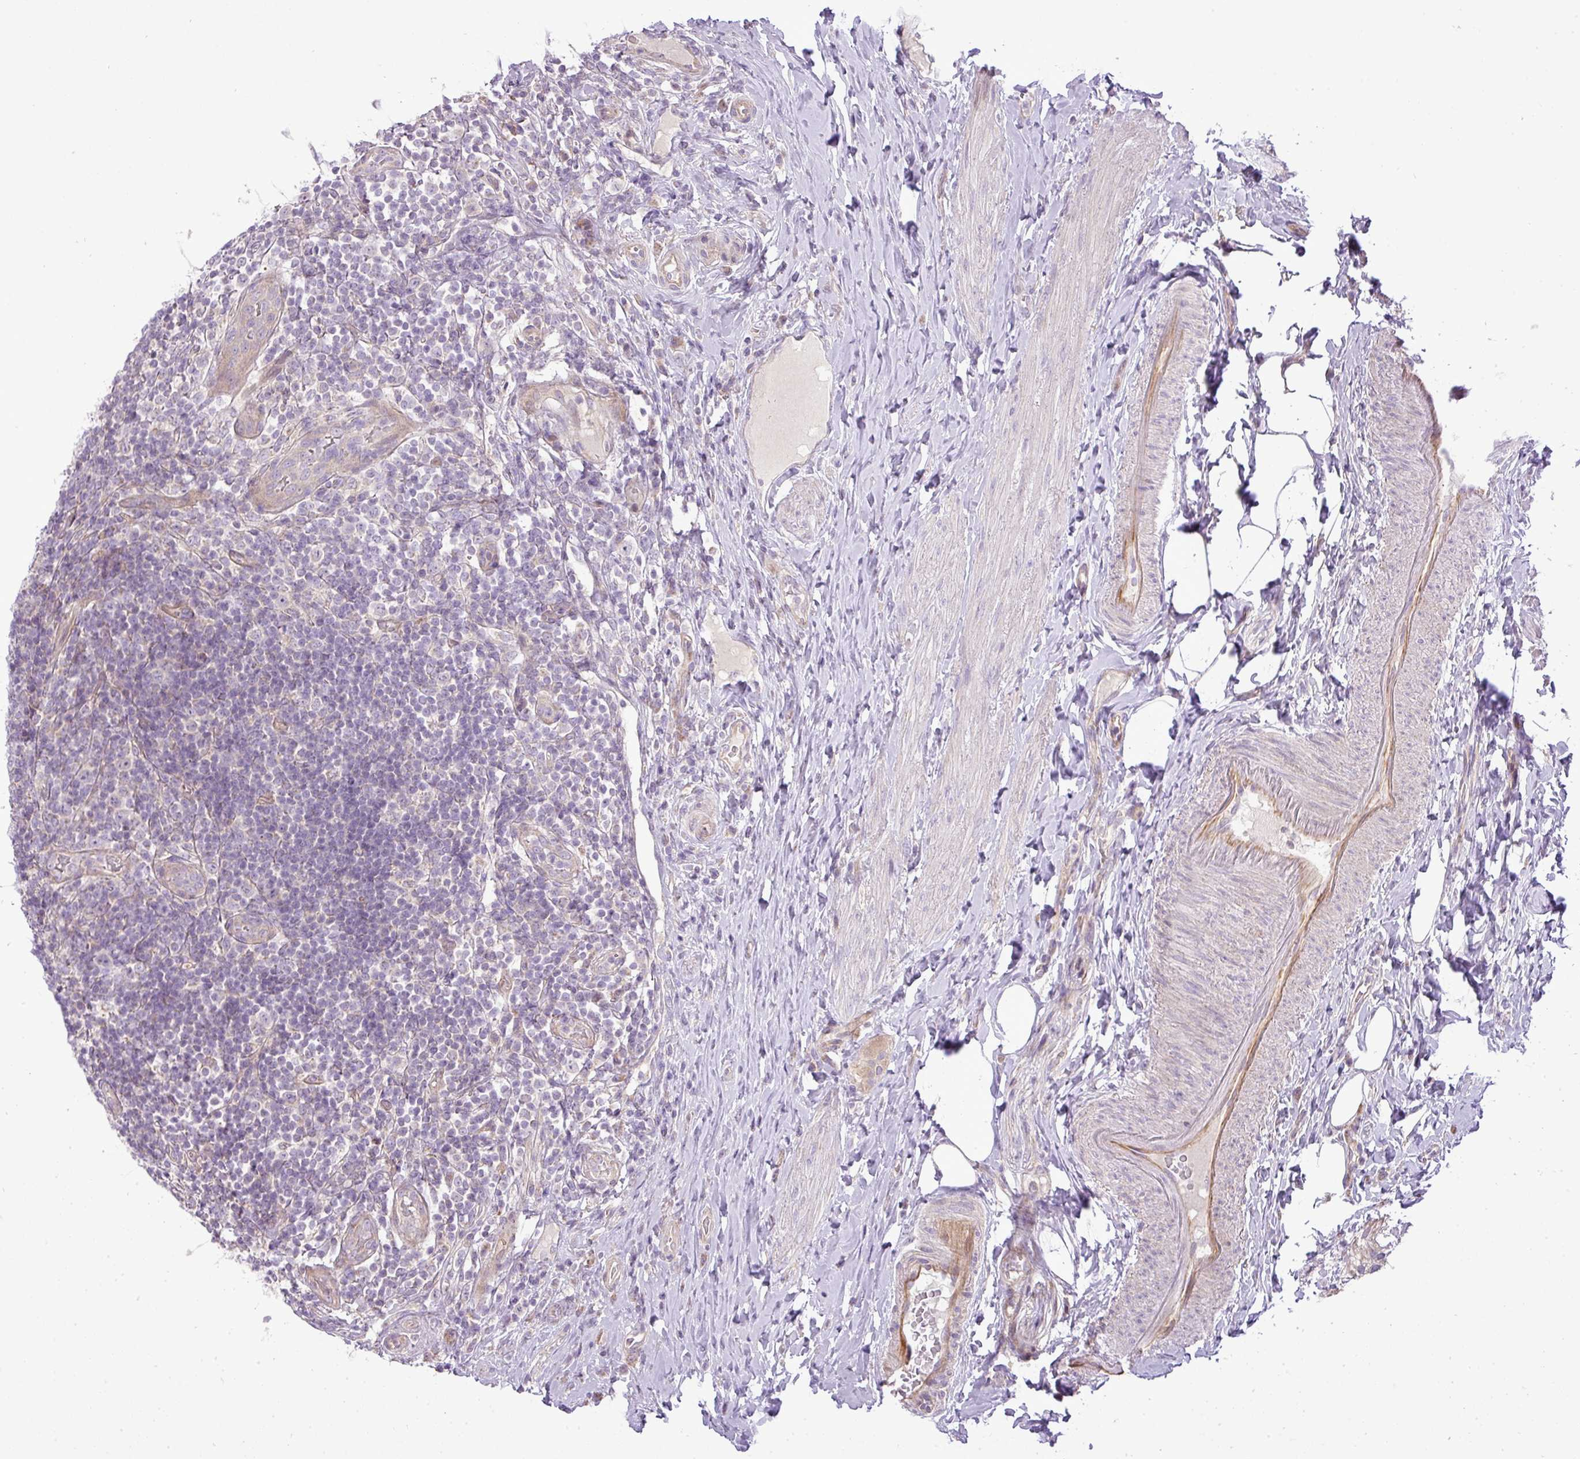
{"staining": {"intensity": "weak", "quantity": ">75%", "location": "cytoplasmic/membranous"}, "tissue": "appendix", "cell_type": "Glandular cells", "image_type": "normal", "snomed": [{"axis": "morphology", "description": "Normal tissue, NOS"}, {"axis": "topography", "description": "Appendix"}], "caption": "Protein staining of unremarkable appendix displays weak cytoplasmic/membranous staining in approximately >75% of glandular cells. The protein of interest is stained brown, and the nuclei are stained in blue (DAB IHC with brightfield microscopy, high magnification).", "gene": "ZDHHC1", "patient": {"sex": "female", "age": 43}}